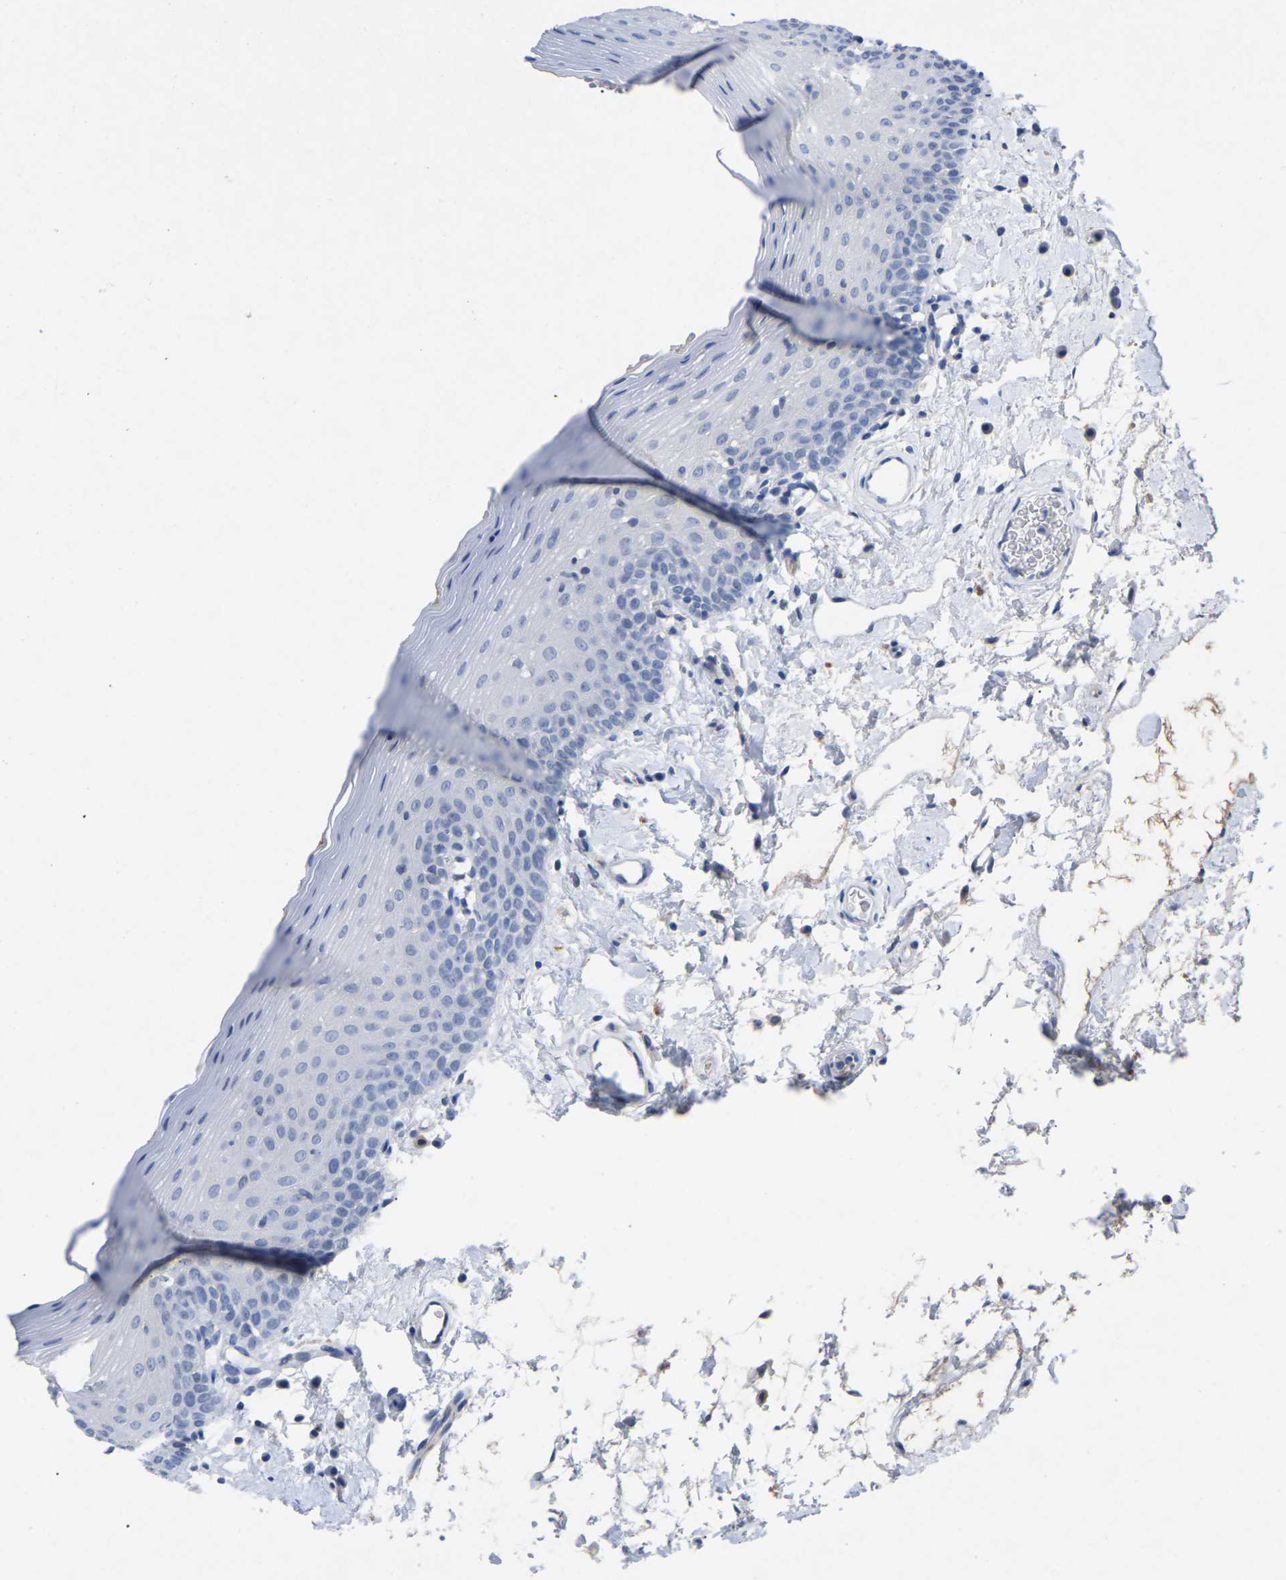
{"staining": {"intensity": "negative", "quantity": "none", "location": "none"}, "tissue": "oral mucosa", "cell_type": "Squamous epithelial cells", "image_type": "normal", "snomed": [{"axis": "morphology", "description": "Normal tissue, NOS"}, {"axis": "topography", "description": "Oral tissue"}], "caption": "This is an immunohistochemistry histopathology image of normal human oral mucosa. There is no positivity in squamous epithelial cells.", "gene": "SMPD2", "patient": {"sex": "male", "age": 66}}